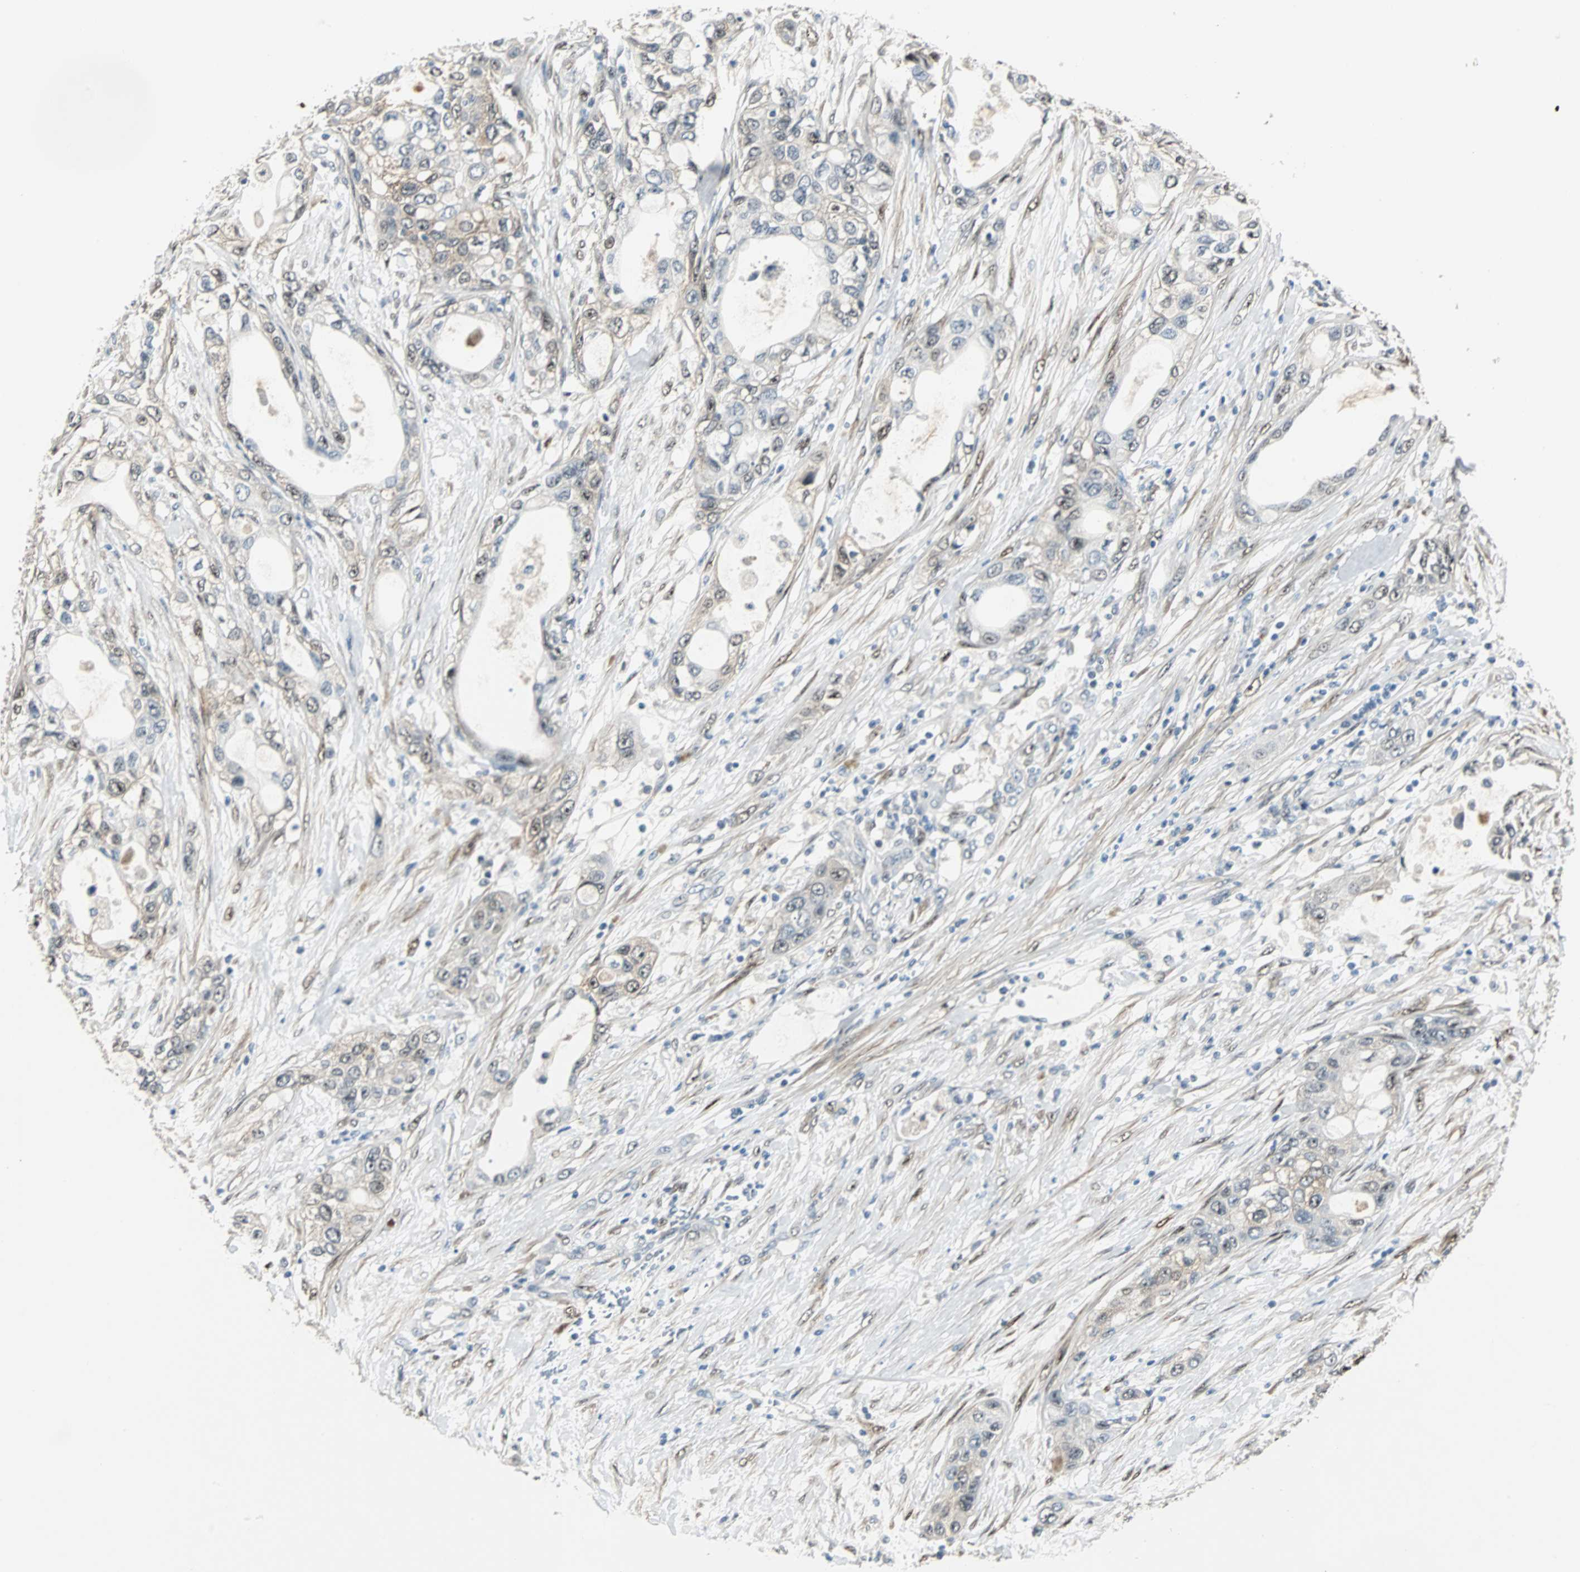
{"staining": {"intensity": "weak", "quantity": "25%-75%", "location": "cytoplasmic/membranous,nuclear"}, "tissue": "pancreatic cancer", "cell_type": "Tumor cells", "image_type": "cancer", "snomed": [{"axis": "morphology", "description": "Adenocarcinoma, NOS"}, {"axis": "topography", "description": "Pancreas"}], "caption": "This is an image of immunohistochemistry staining of pancreatic cancer (adenocarcinoma), which shows weak positivity in the cytoplasmic/membranous and nuclear of tumor cells.", "gene": "FHL2", "patient": {"sex": "female", "age": 70}}